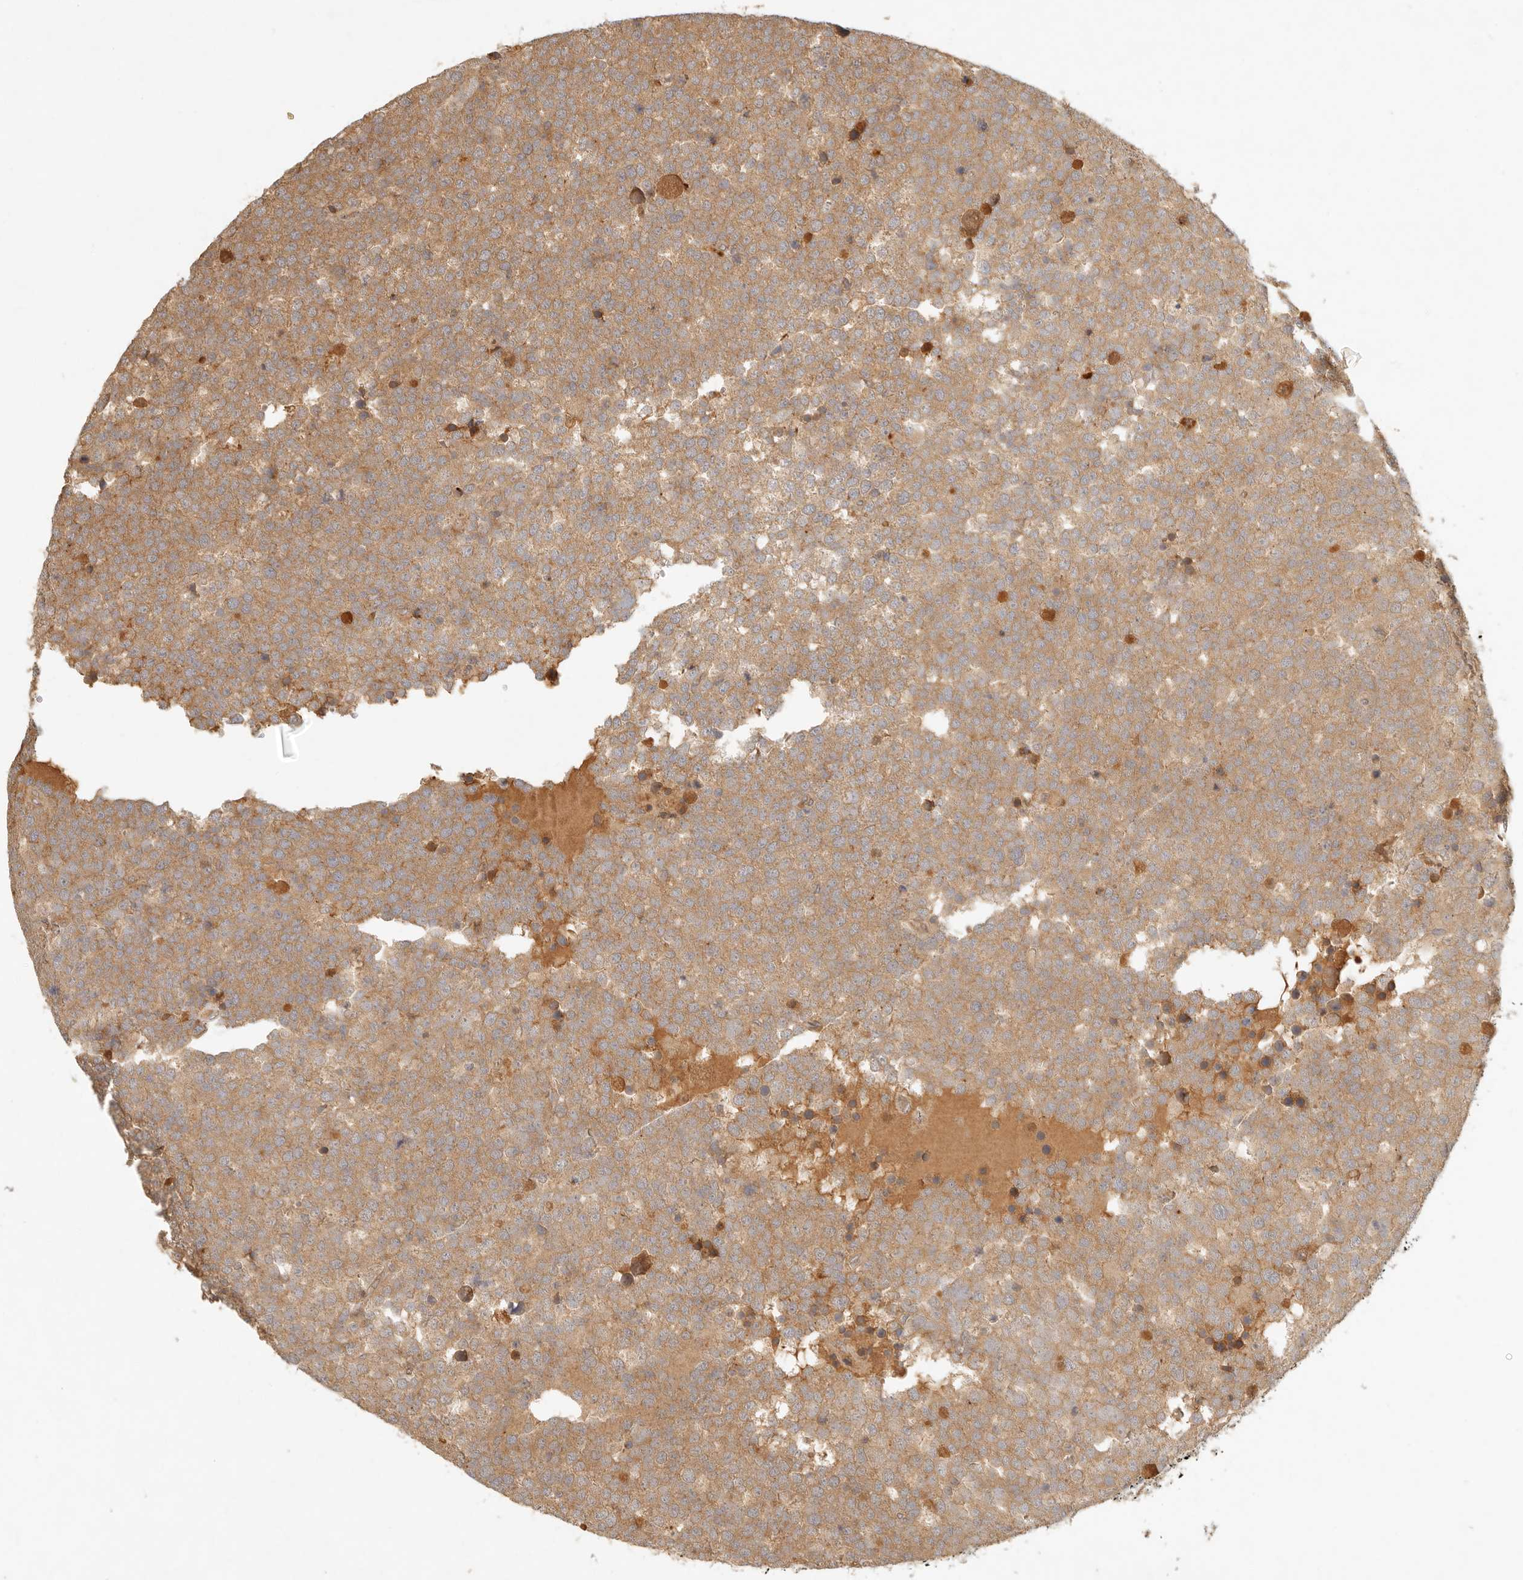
{"staining": {"intensity": "moderate", "quantity": ">75%", "location": "cytoplasmic/membranous"}, "tissue": "testis cancer", "cell_type": "Tumor cells", "image_type": "cancer", "snomed": [{"axis": "morphology", "description": "Seminoma, NOS"}, {"axis": "topography", "description": "Testis"}], "caption": "About >75% of tumor cells in human testis seminoma reveal moderate cytoplasmic/membranous protein positivity as visualized by brown immunohistochemical staining.", "gene": "ANKRD61", "patient": {"sex": "male", "age": 71}}